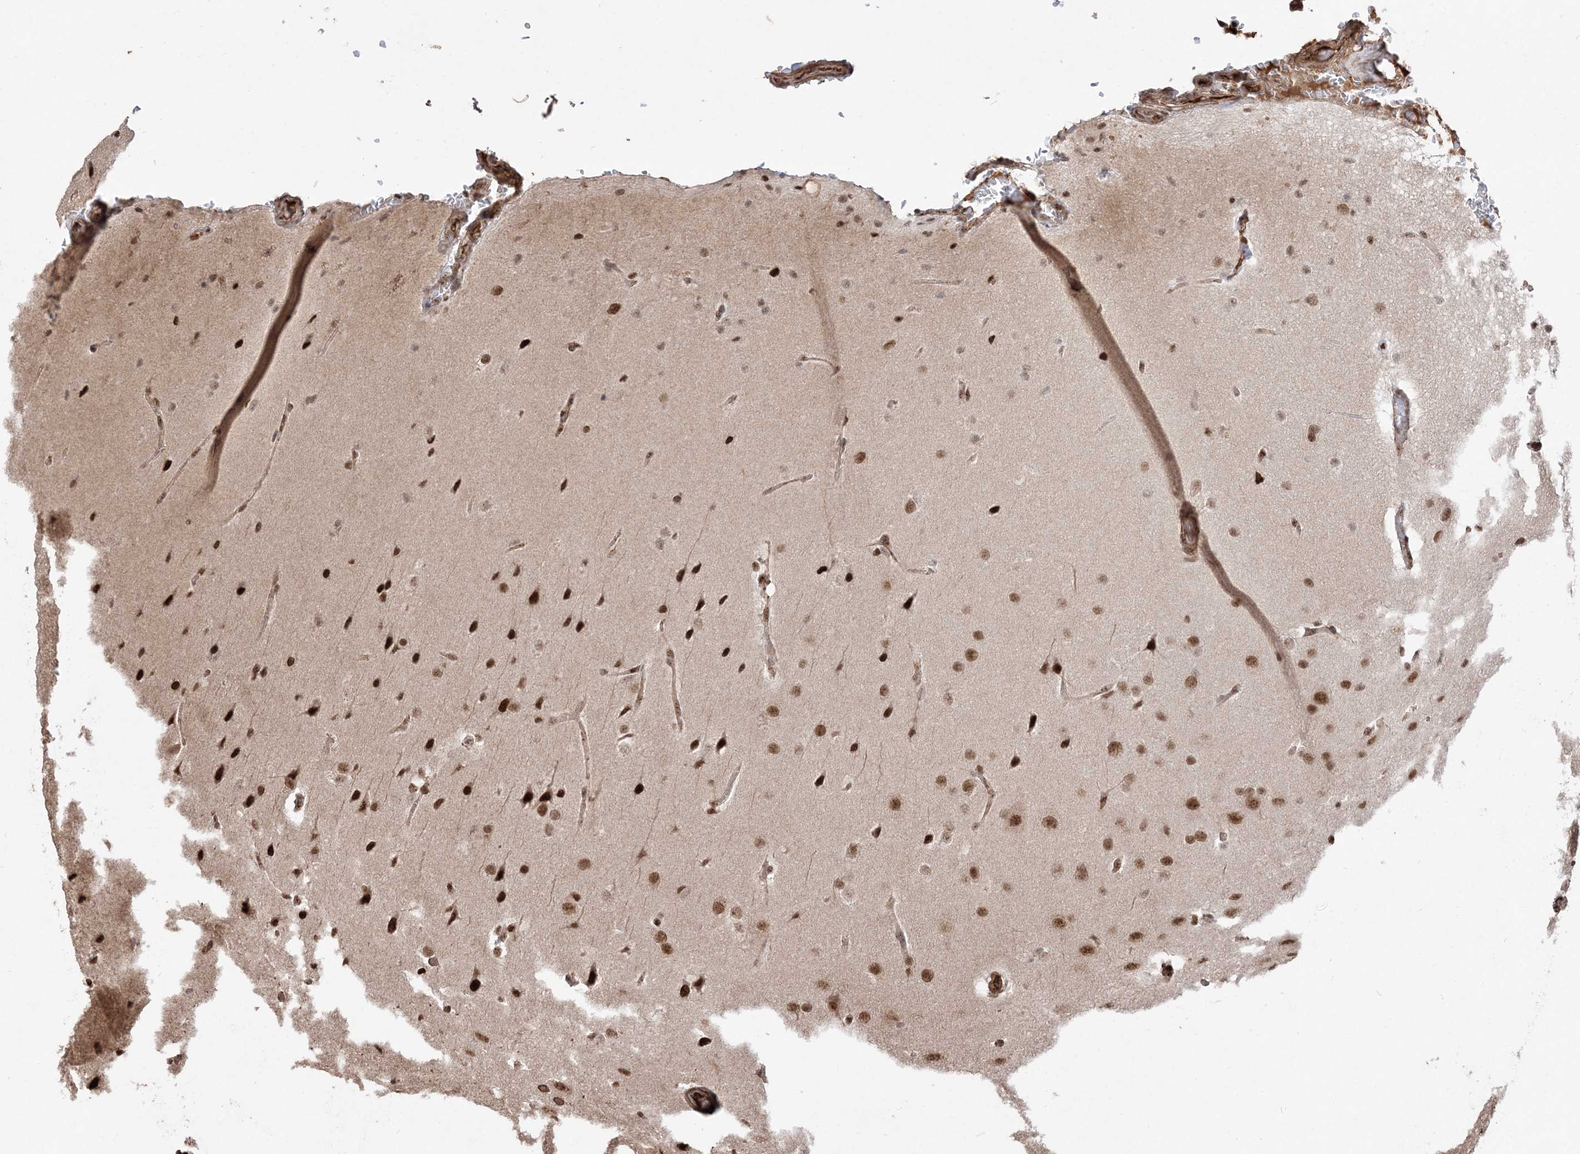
{"staining": {"intensity": "moderate", "quantity": "25%-75%", "location": "nuclear"}, "tissue": "glioma", "cell_type": "Tumor cells", "image_type": "cancer", "snomed": [{"axis": "morphology", "description": "Glioma, malignant, Low grade"}, {"axis": "topography", "description": "Brain"}], "caption": "Protein expression by immunohistochemistry shows moderate nuclear expression in about 25%-75% of tumor cells in malignant glioma (low-grade).", "gene": "RBM17", "patient": {"sex": "female", "age": 37}}